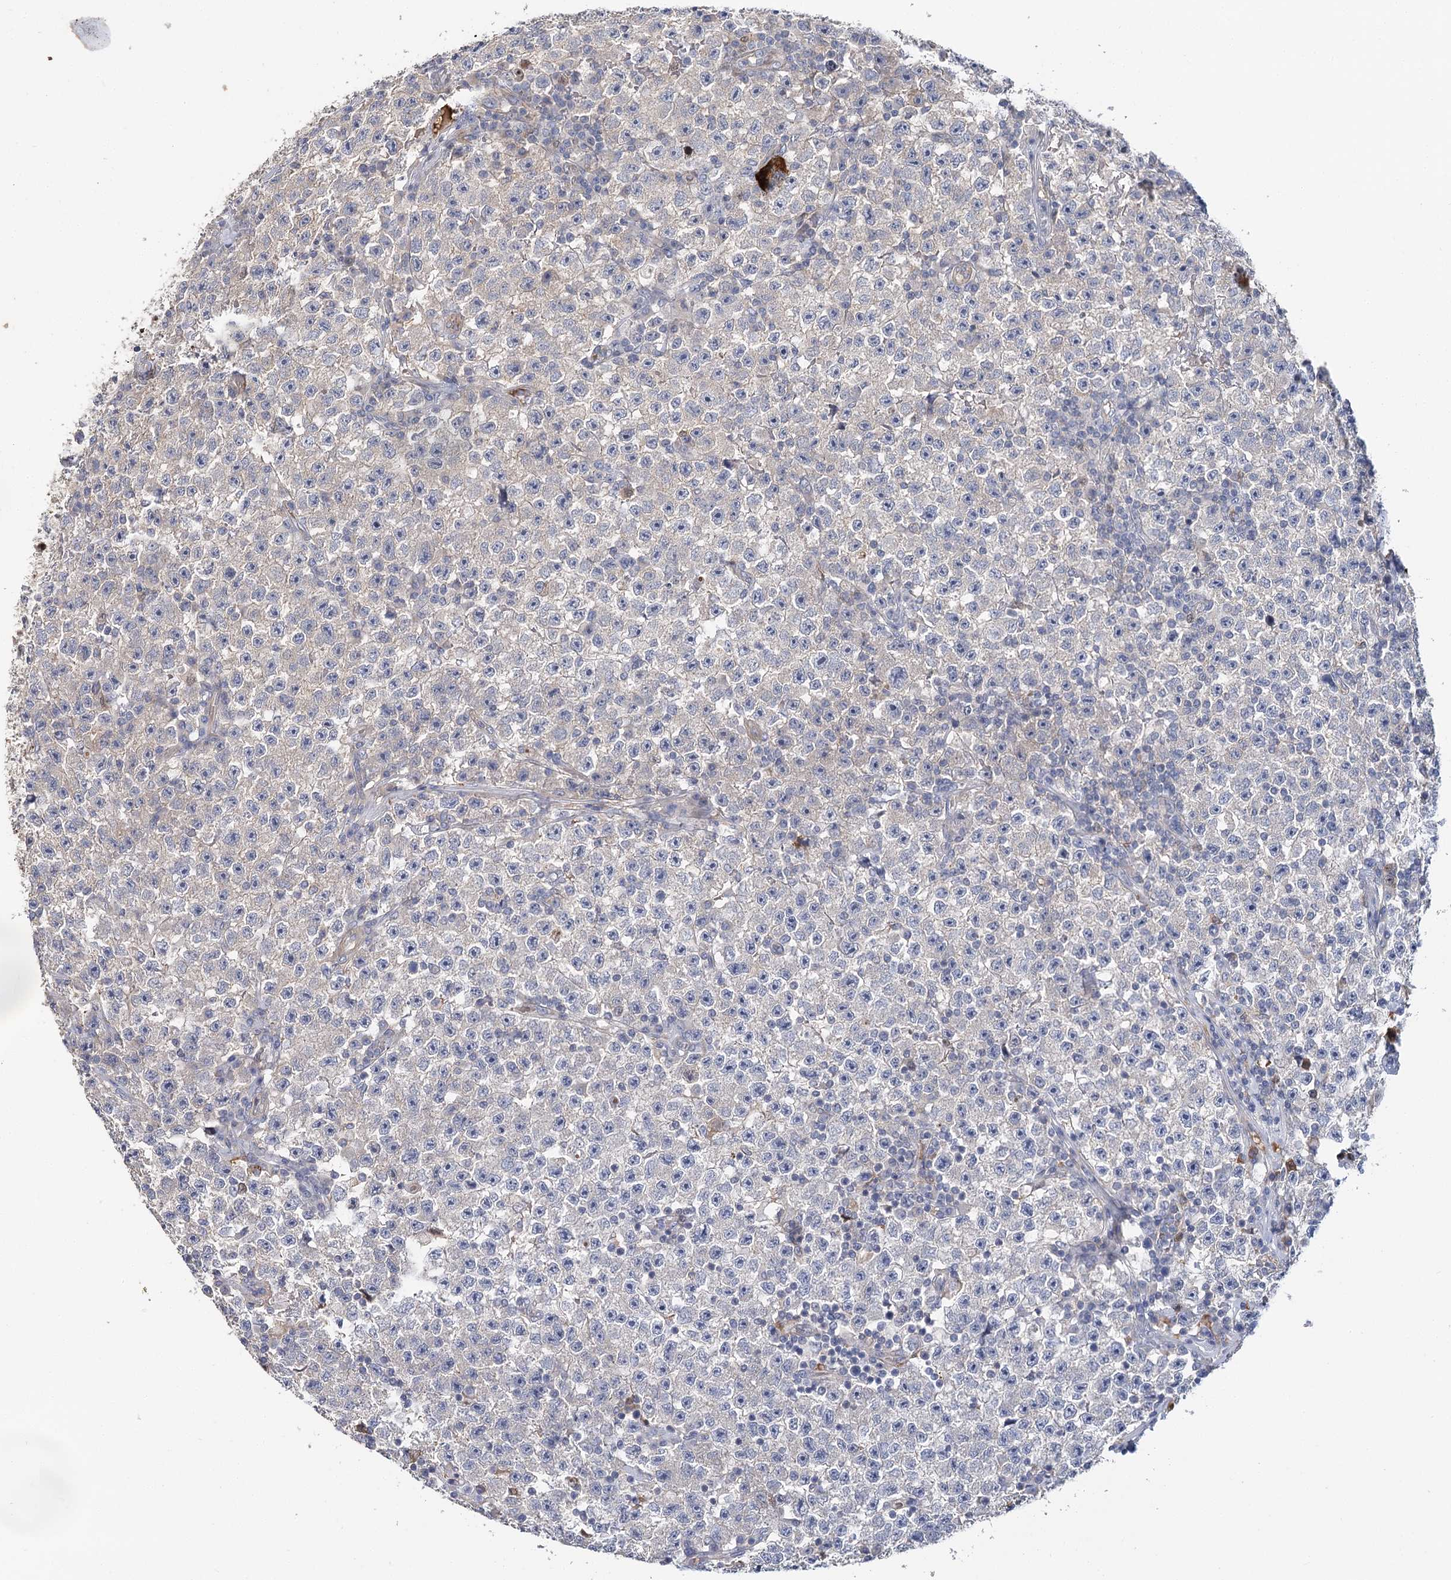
{"staining": {"intensity": "negative", "quantity": "none", "location": "none"}, "tissue": "testis cancer", "cell_type": "Tumor cells", "image_type": "cancer", "snomed": [{"axis": "morphology", "description": "Seminoma, NOS"}, {"axis": "topography", "description": "Testis"}], "caption": "High magnification brightfield microscopy of testis seminoma stained with DAB (brown) and counterstained with hematoxylin (blue): tumor cells show no significant positivity. The staining was performed using DAB to visualize the protein expression in brown, while the nuclei were stained in blue with hematoxylin (Magnification: 20x).", "gene": "EPB41L5", "patient": {"sex": "male", "age": 22}}